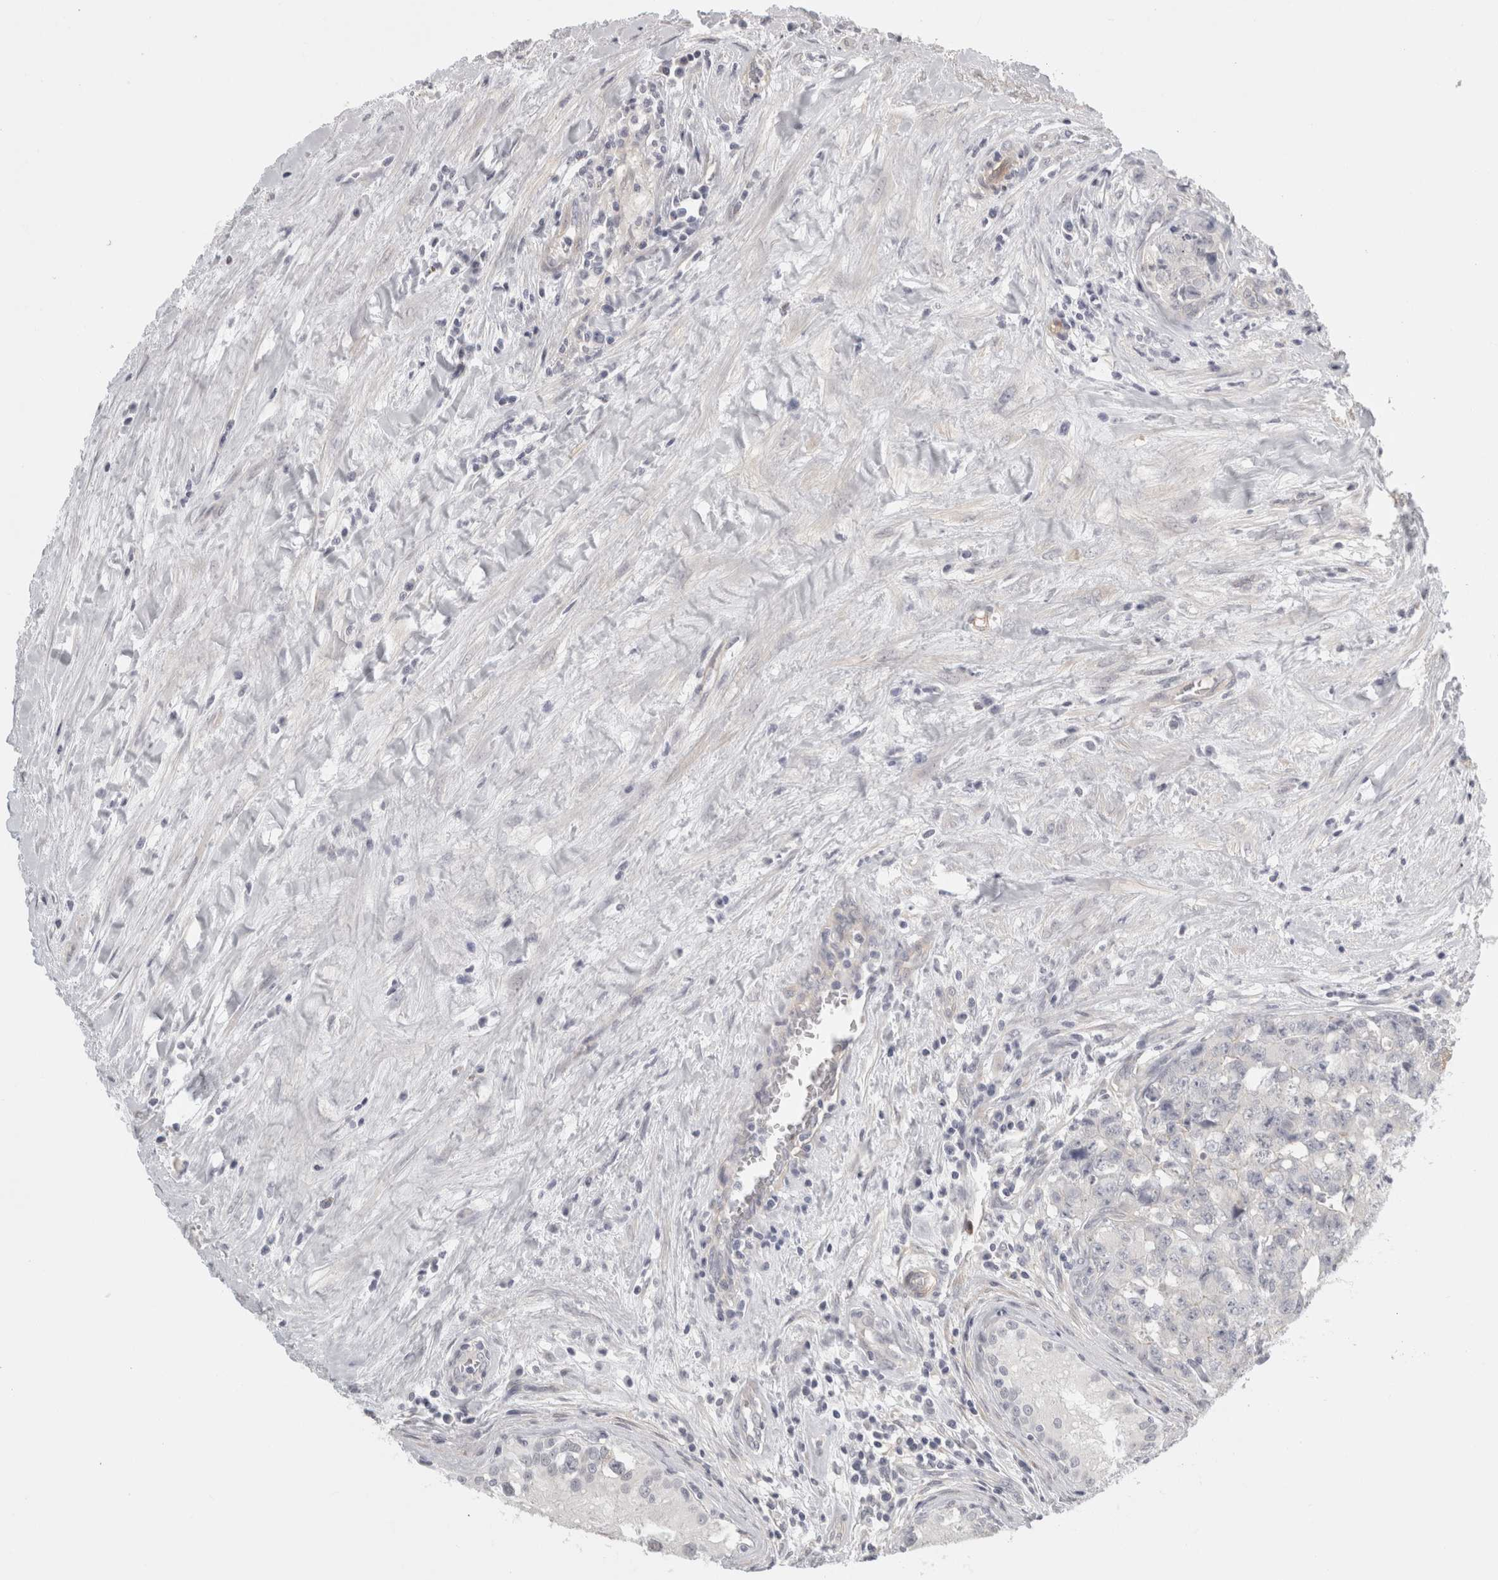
{"staining": {"intensity": "negative", "quantity": "none", "location": "none"}, "tissue": "testis cancer", "cell_type": "Tumor cells", "image_type": "cancer", "snomed": [{"axis": "morphology", "description": "Carcinoma, Embryonal, NOS"}, {"axis": "topography", "description": "Testis"}], "caption": "High magnification brightfield microscopy of testis cancer stained with DAB (brown) and counterstained with hematoxylin (blue): tumor cells show no significant staining. (DAB IHC visualized using brightfield microscopy, high magnification).", "gene": "FBLIM1", "patient": {"sex": "male", "age": 28}}